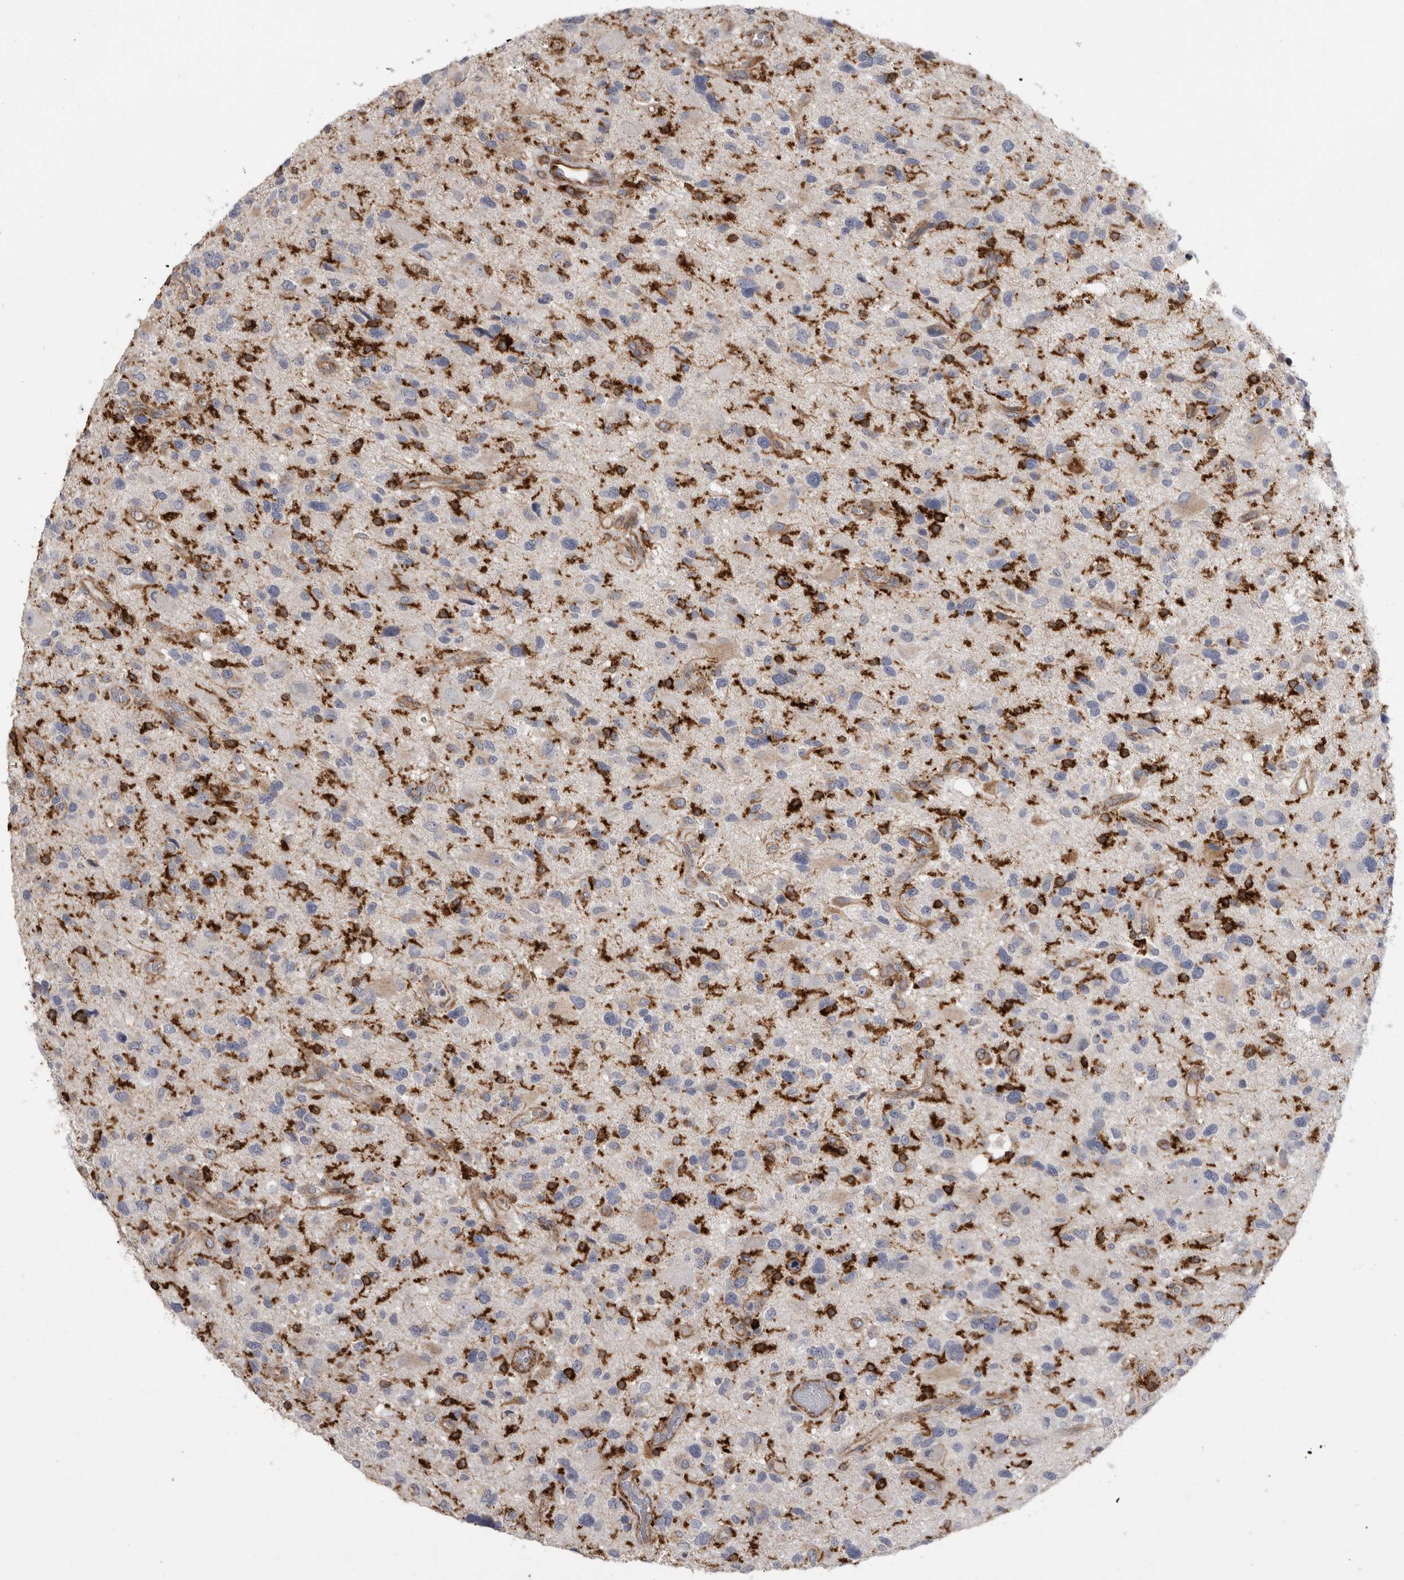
{"staining": {"intensity": "negative", "quantity": "none", "location": "none"}, "tissue": "glioma", "cell_type": "Tumor cells", "image_type": "cancer", "snomed": [{"axis": "morphology", "description": "Glioma, malignant, High grade"}, {"axis": "topography", "description": "Brain"}], "caption": "The histopathology image reveals no staining of tumor cells in glioma.", "gene": "SIGLEC10", "patient": {"sex": "male", "age": 33}}